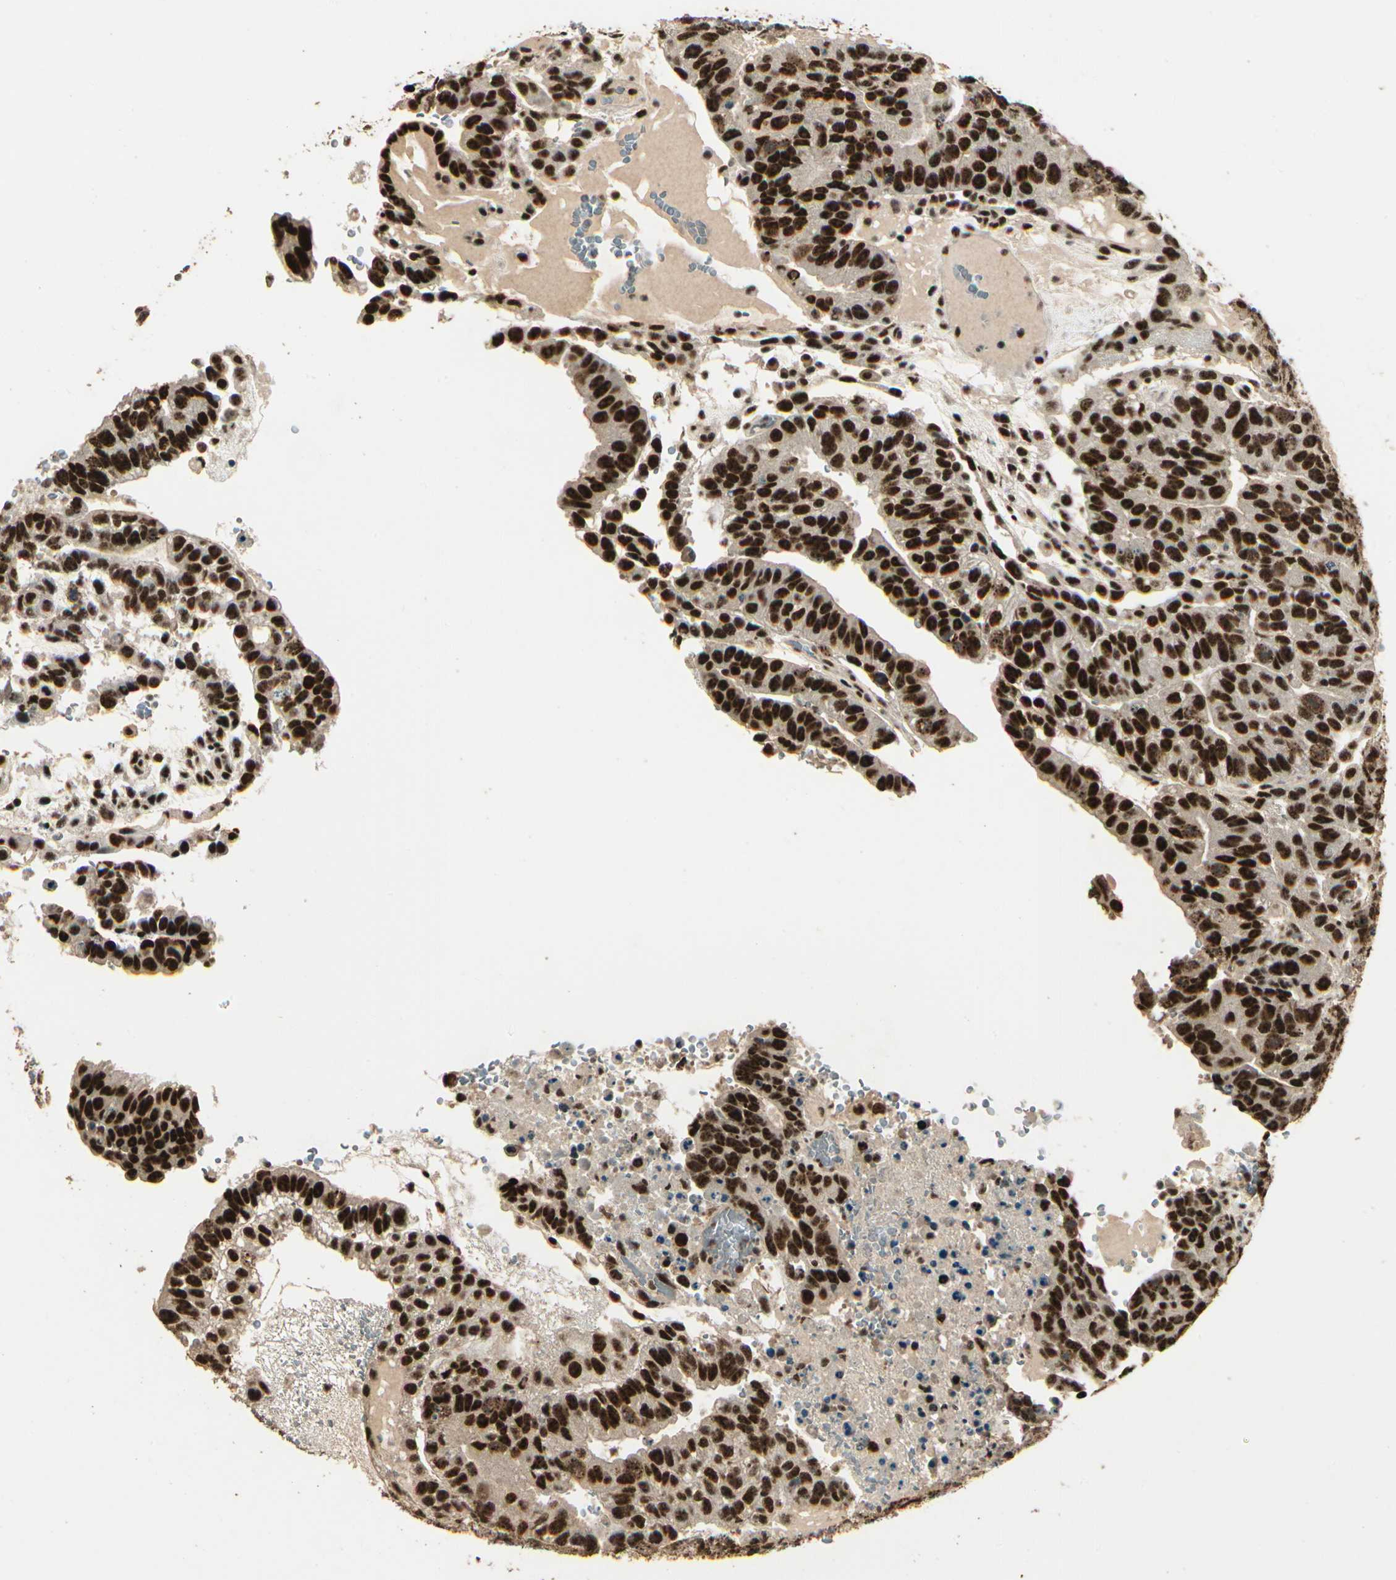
{"staining": {"intensity": "strong", "quantity": ">75%", "location": "nuclear"}, "tissue": "testis cancer", "cell_type": "Tumor cells", "image_type": "cancer", "snomed": [{"axis": "morphology", "description": "Seminoma, NOS"}, {"axis": "morphology", "description": "Carcinoma, Embryonal, NOS"}, {"axis": "topography", "description": "Testis"}], "caption": "Immunohistochemistry of testis cancer (seminoma) reveals high levels of strong nuclear positivity in approximately >75% of tumor cells.", "gene": "RBM25", "patient": {"sex": "male", "age": 52}}